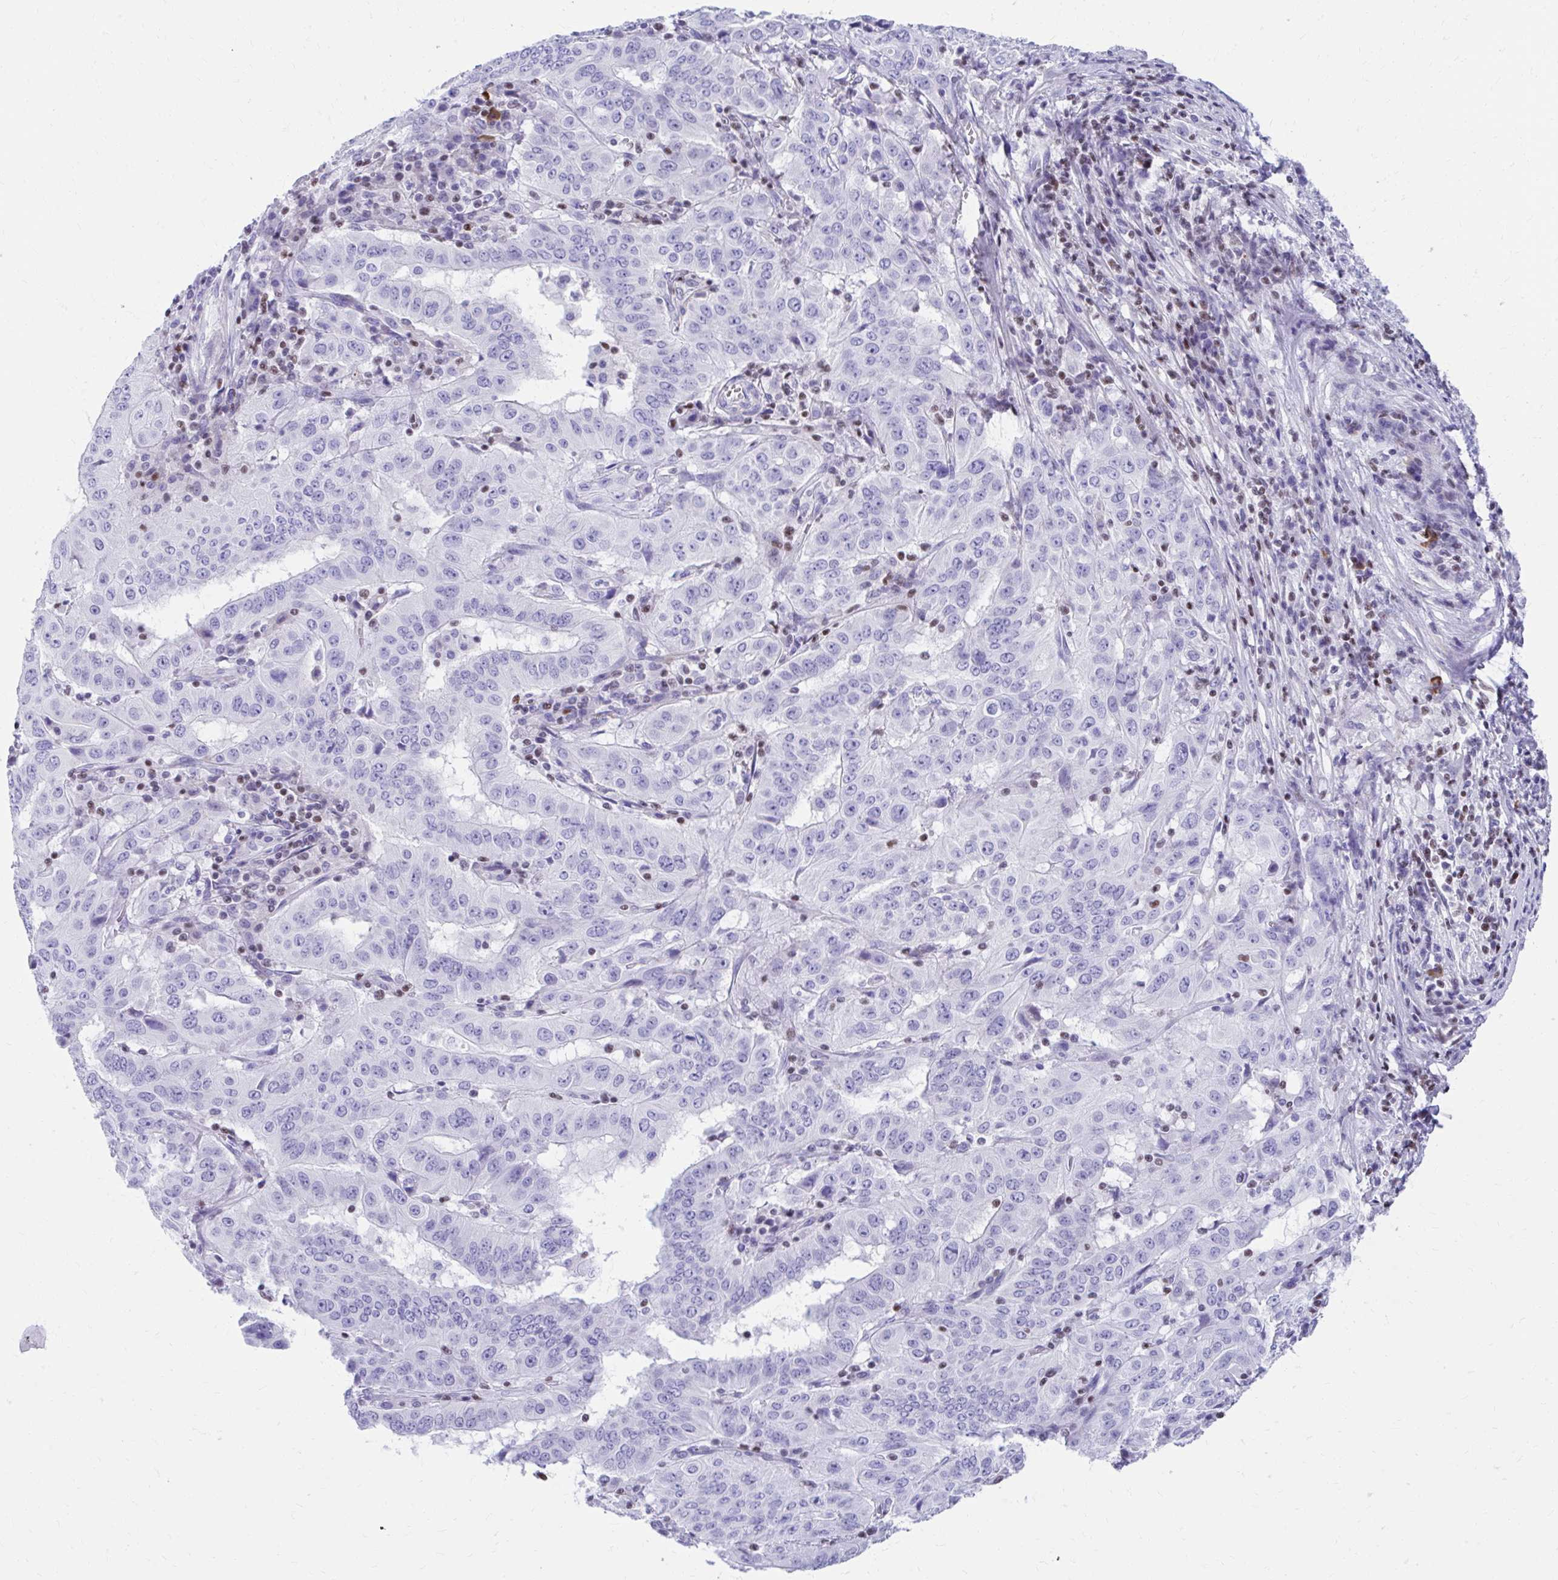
{"staining": {"intensity": "negative", "quantity": "none", "location": "none"}, "tissue": "pancreatic cancer", "cell_type": "Tumor cells", "image_type": "cancer", "snomed": [{"axis": "morphology", "description": "Adenocarcinoma, NOS"}, {"axis": "topography", "description": "Pancreas"}], "caption": "Human pancreatic cancer stained for a protein using immunohistochemistry shows no expression in tumor cells.", "gene": "RUNX3", "patient": {"sex": "male", "age": 63}}